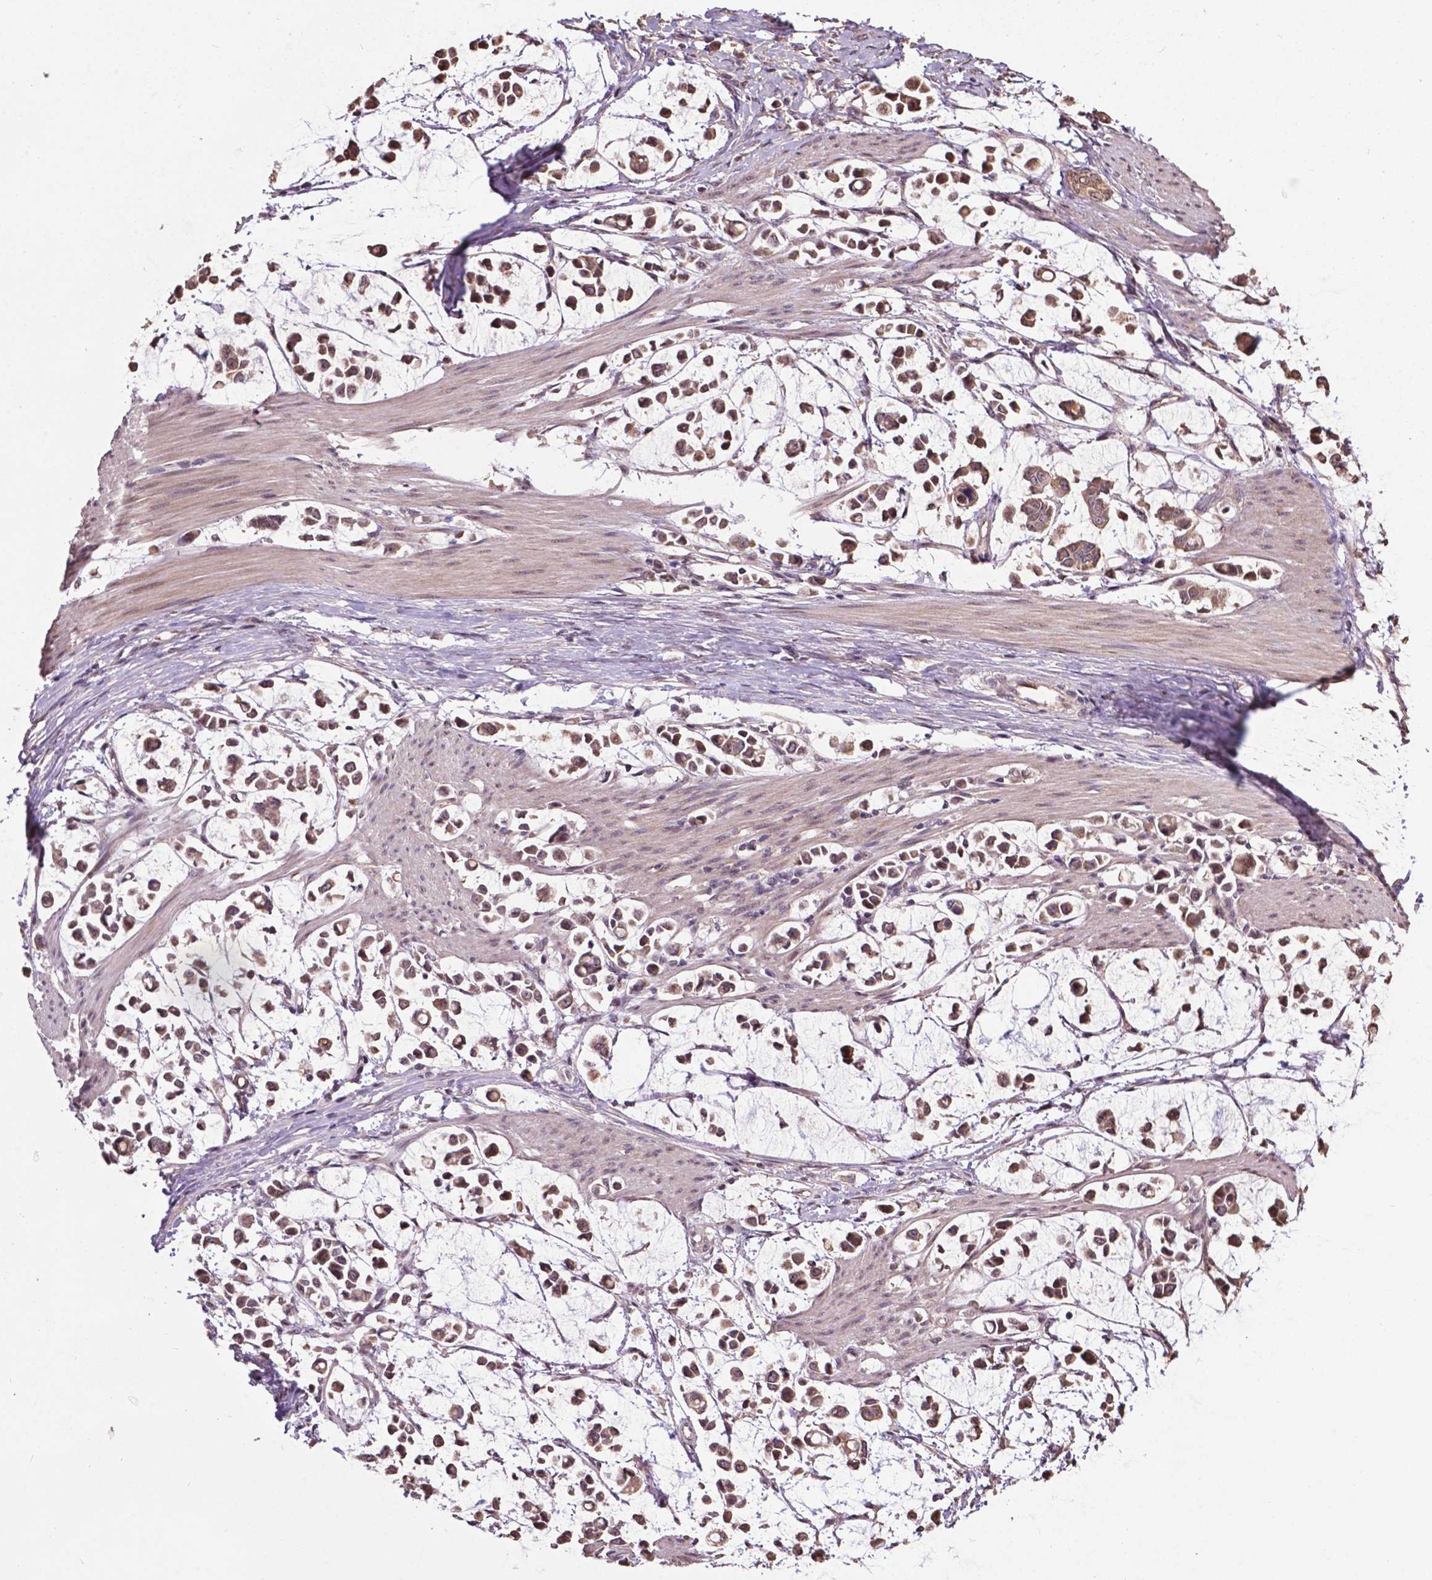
{"staining": {"intensity": "weak", "quantity": ">75%", "location": "cytoplasmic/membranous,nuclear"}, "tissue": "stomach cancer", "cell_type": "Tumor cells", "image_type": "cancer", "snomed": [{"axis": "morphology", "description": "Adenocarcinoma, NOS"}, {"axis": "topography", "description": "Stomach"}], "caption": "Immunohistochemical staining of adenocarcinoma (stomach) exhibits weak cytoplasmic/membranous and nuclear protein positivity in about >75% of tumor cells.", "gene": "GLRA2", "patient": {"sex": "male", "age": 82}}